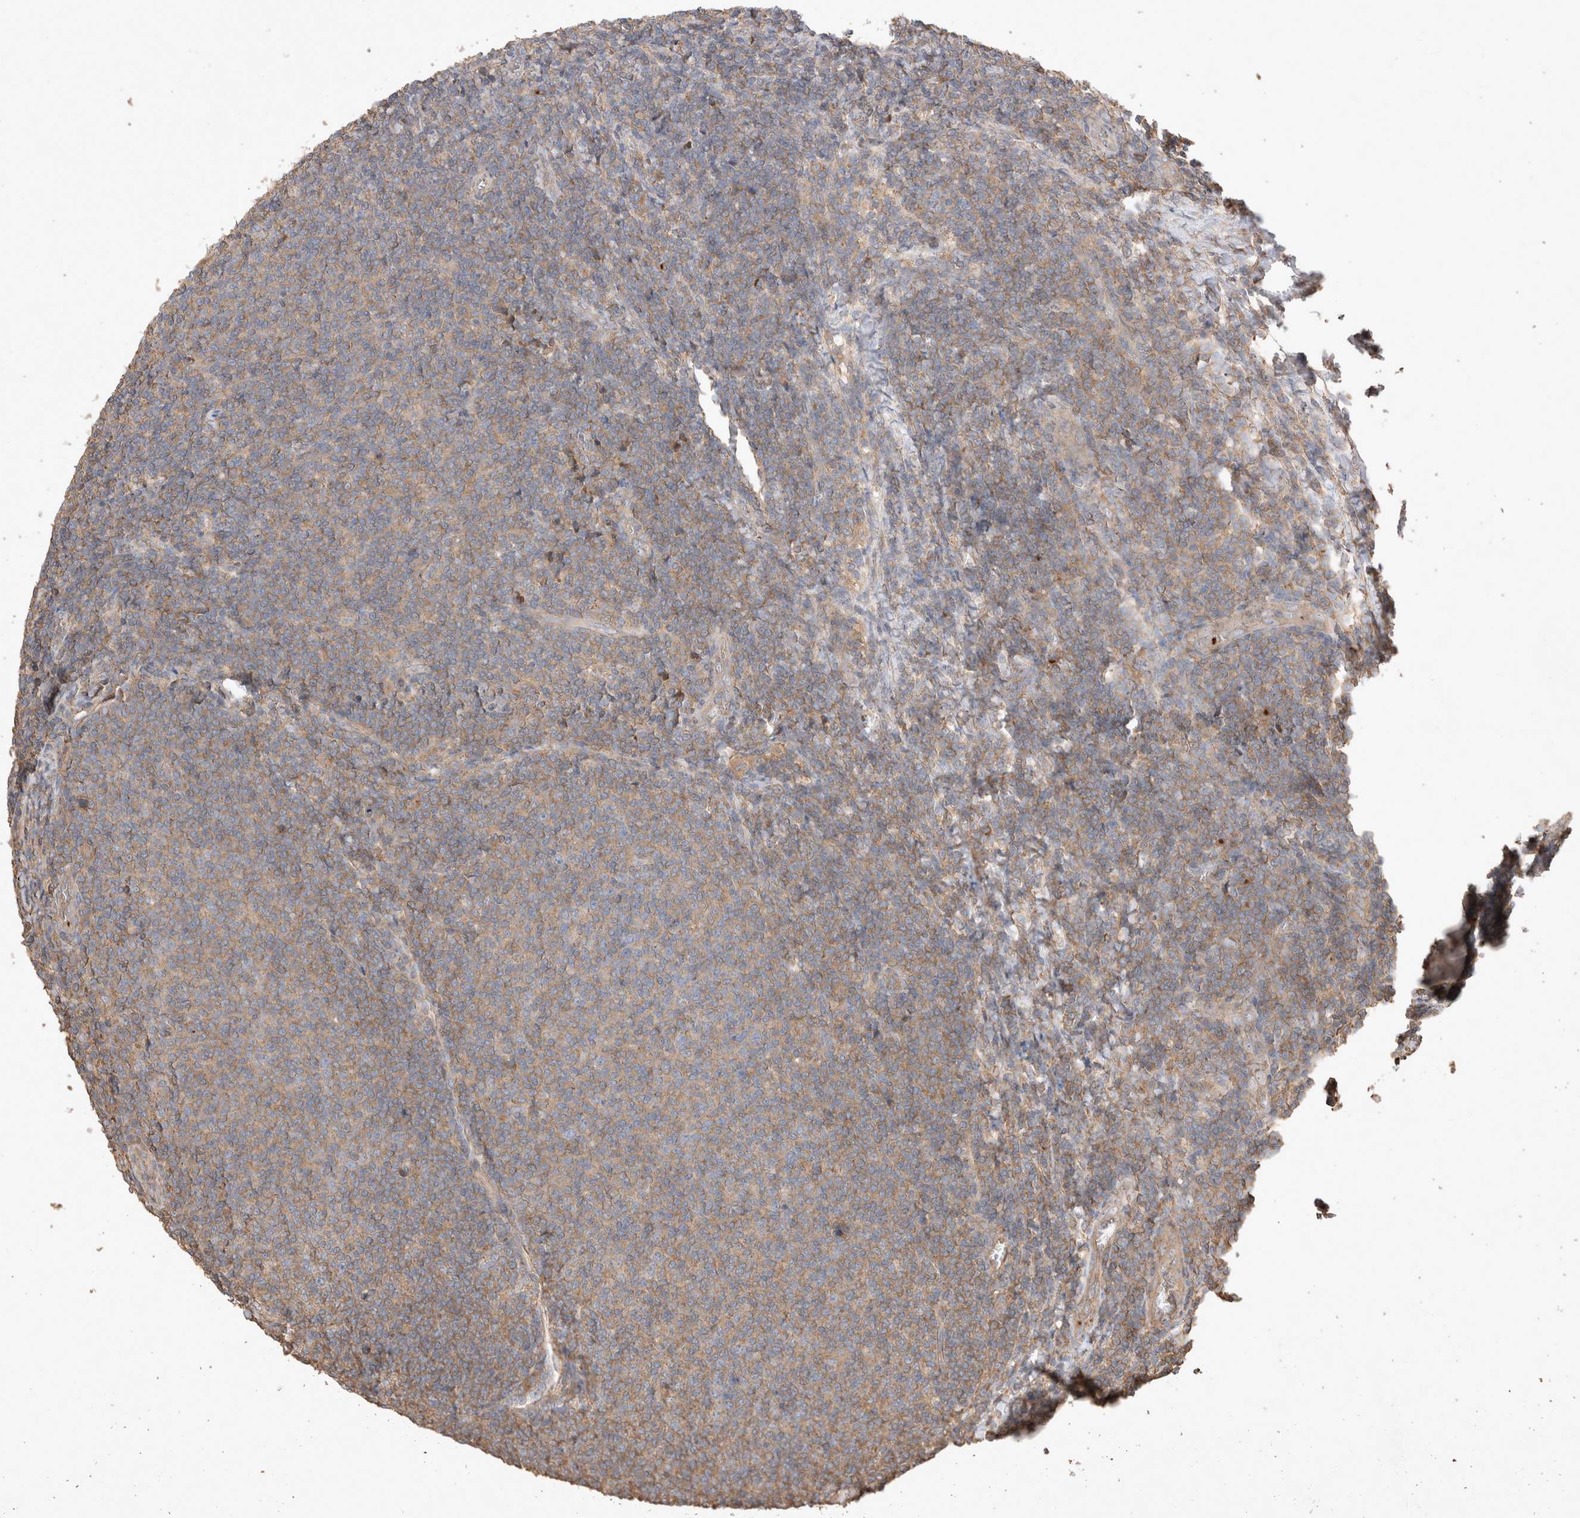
{"staining": {"intensity": "weak", "quantity": ">75%", "location": "cytoplasmic/membranous"}, "tissue": "lymphoma", "cell_type": "Tumor cells", "image_type": "cancer", "snomed": [{"axis": "morphology", "description": "Malignant lymphoma, non-Hodgkin's type, Low grade"}, {"axis": "topography", "description": "Lymph node"}], "caption": "A low amount of weak cytoplasmic/membranous expression is identified in approximately >75% of tumor cells in lymphoma tissue. Nuclei are stained in blue.", "gene": "SNX31", "patient": {"sex": "male", "age": 66}}